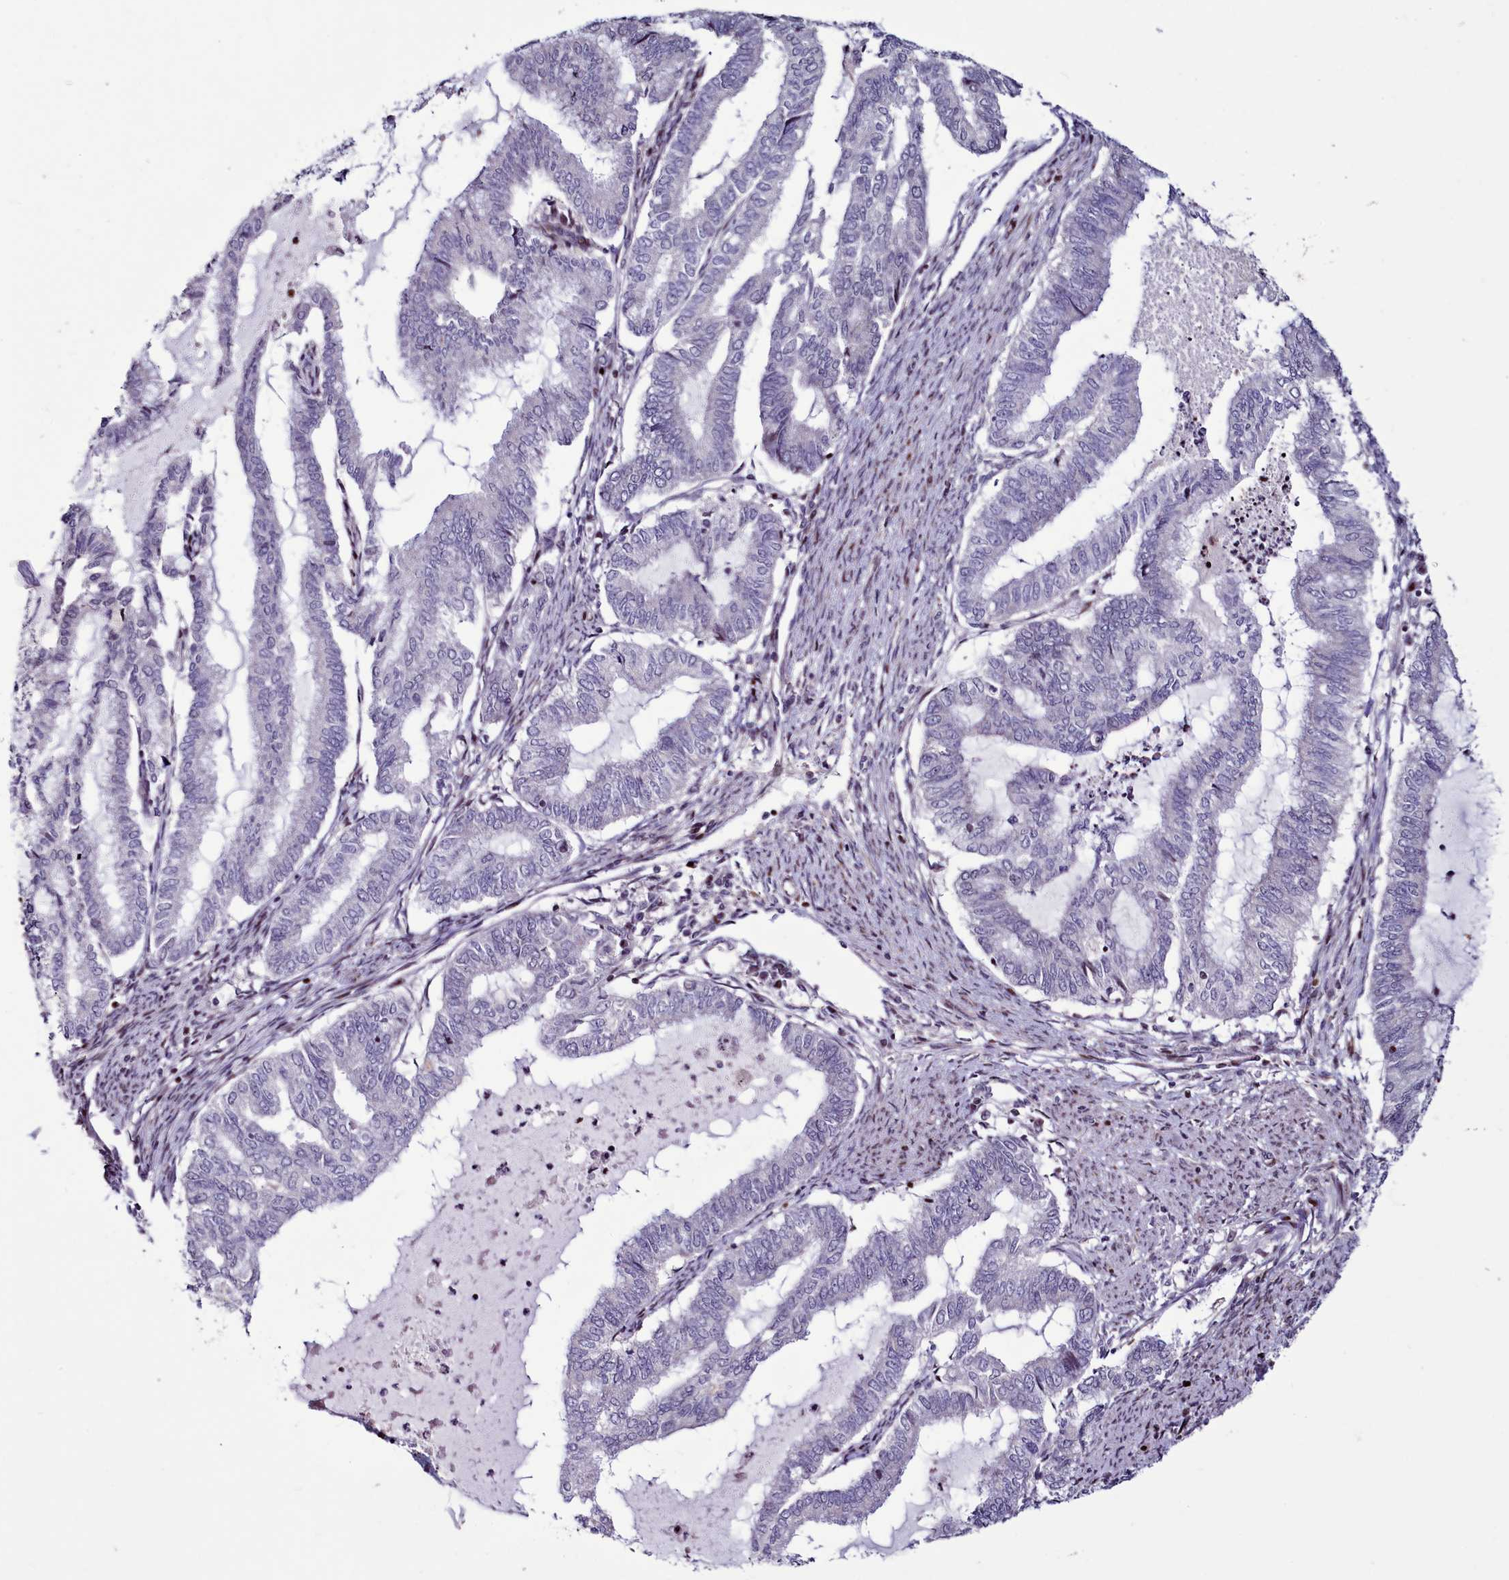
{"staining": {"intensity": "negative", "quantity": "none", "location": "none"}, "tissue": "endometrial cancer", "cell_type": "Tumor cells", "image_type": "cancer", "snomed": [{"axis": "morphology", "description": "Adenocarcinoma, NOS"}, {"axis": "topography", "description": "Endometrium"}], "caption": "High magnification brightfield microscopy of endometrial adenocarcinoma stained with DAB (3,3'-diaminobenzidine) (brown) and counterstained with hematoxylin (blue): tumor cells show no significant expression.", "gene": "WBP11", "patient": {"sex": "female", "age": 79}}